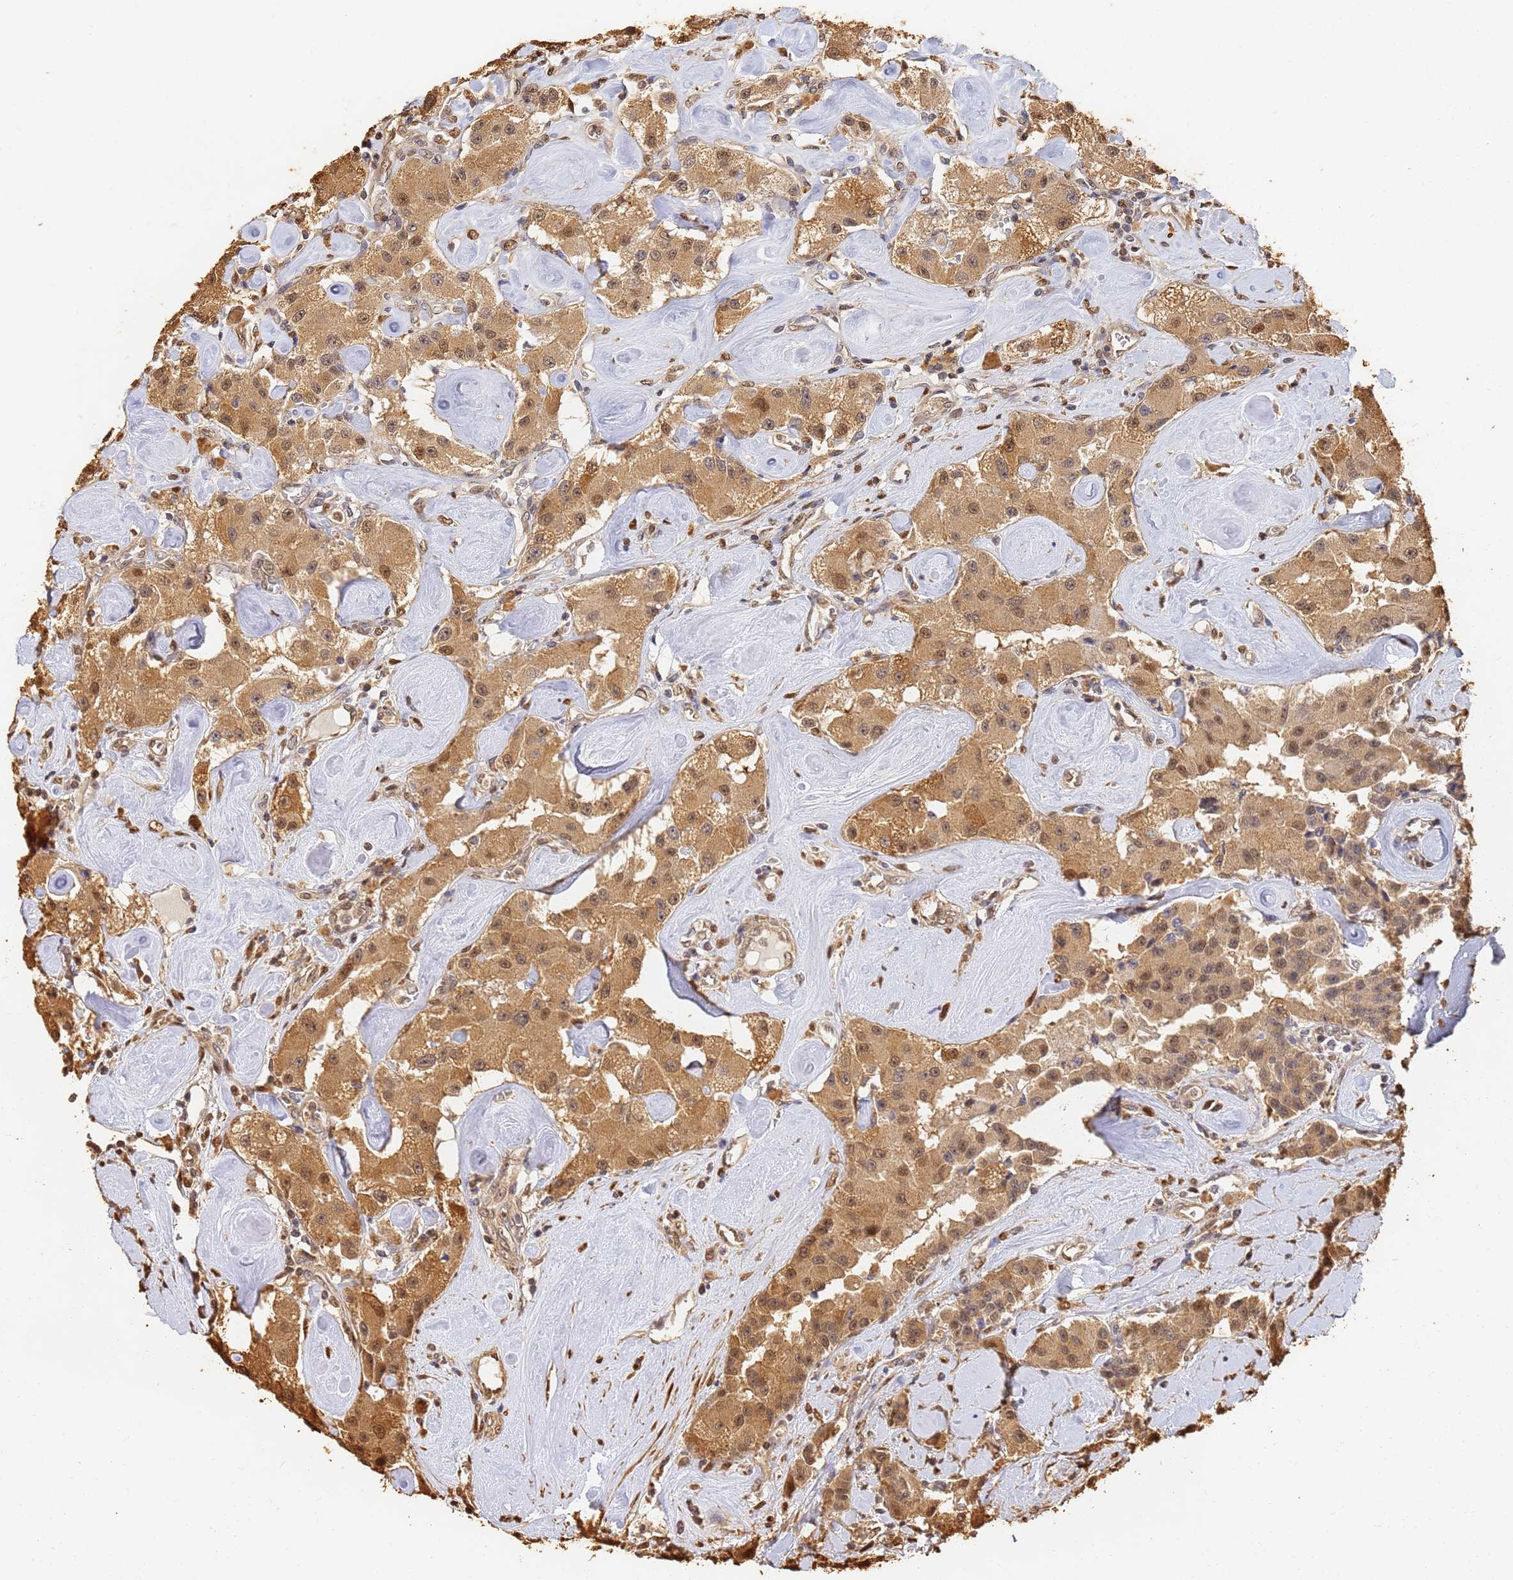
{"staining": {"intensity": "moderate", "quantity": ">75%", "location": "cytoplasmic/membranous,nuclear"}, "tissue": "carcinoid", "cell_type": "Tumor cells", "image_type": "cancer", "snomed": [{"axis": "morphology", "description": "Carcinoid, malignant, NOS"}, {"axis": "topography", "description": "Pancreas"}], "caption": "Protein positivity by immunohistochemistry exhibits moderate cytoplasmic/membranous and nuclear positivity in about >75% of tumor cells in malignant carcinoid.", "gene": "JAK2", "patient": {"sex": "male", "age": 41}}